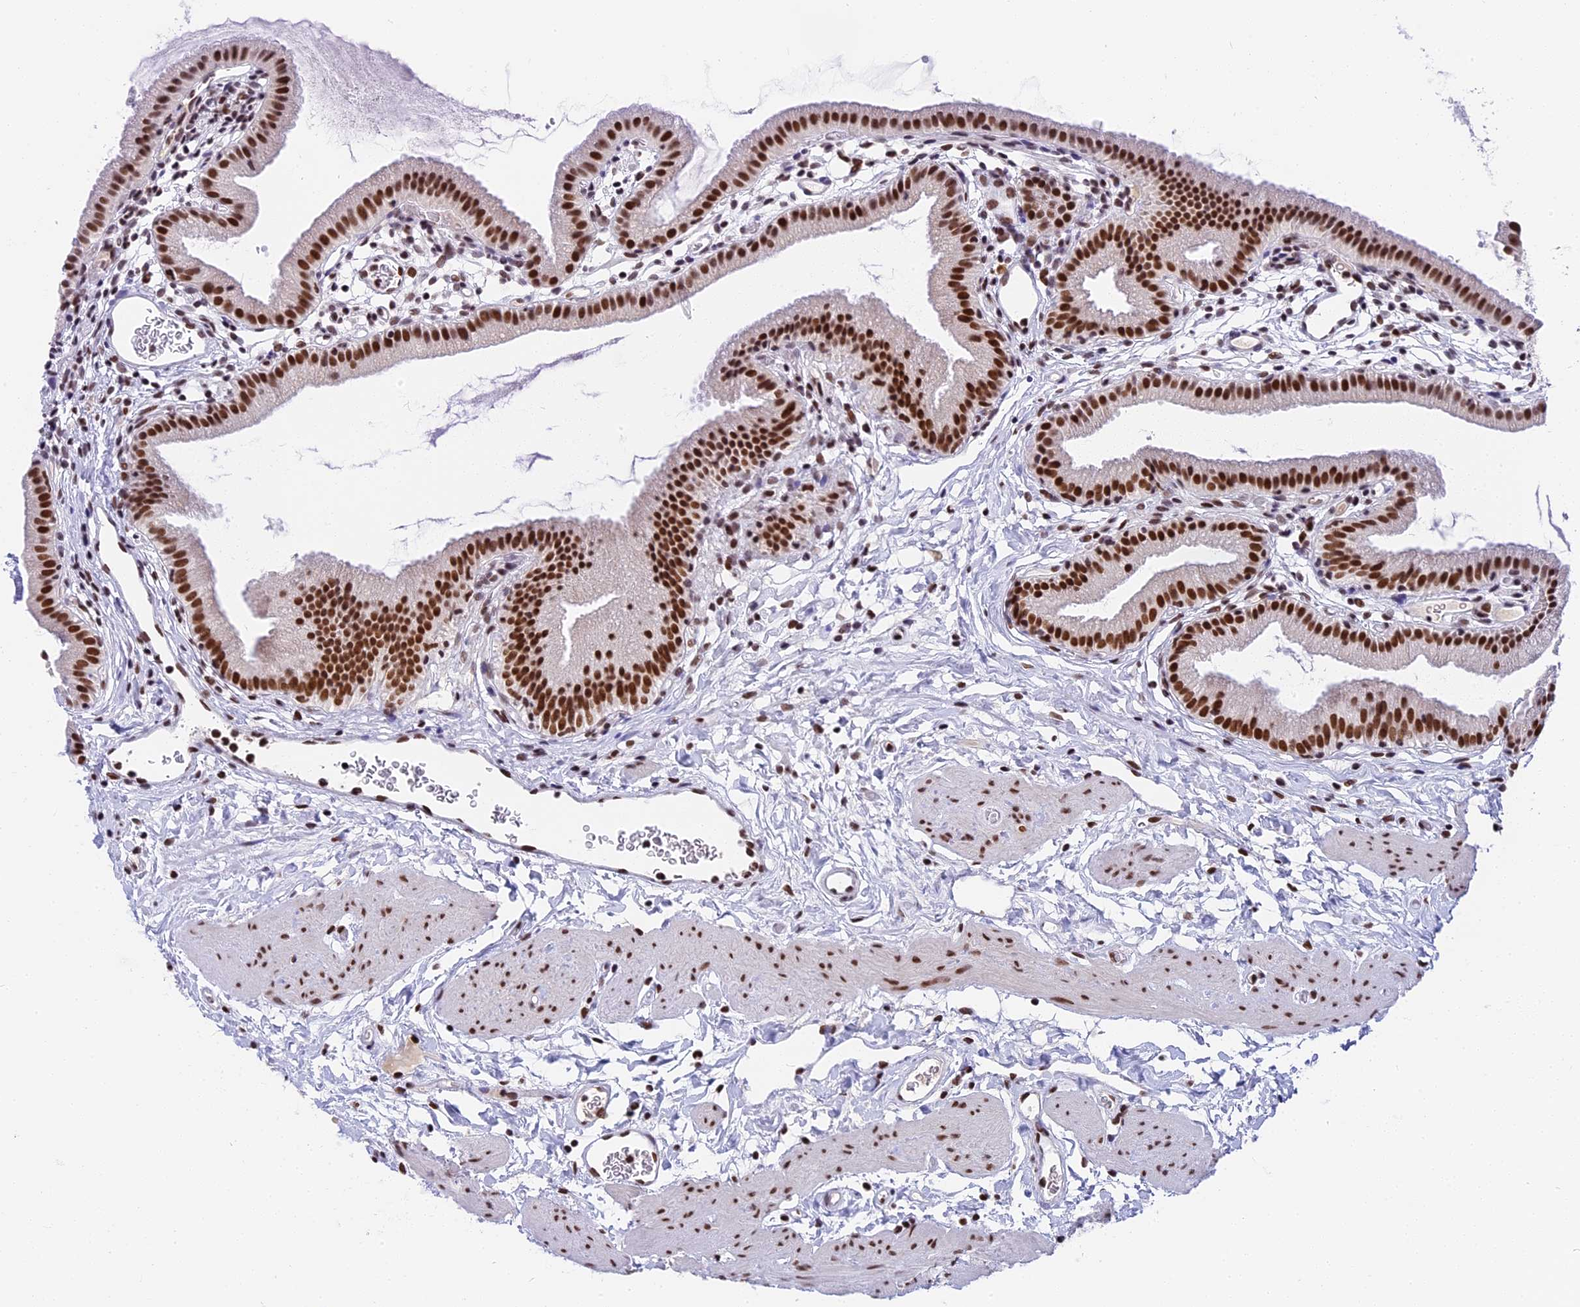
{"staining": {"intensity": "strong", "quantity": ">75%", "location": "nuclear"}, "tissue": "gallbladder", "cell_type": "Glandular cells", "image_type": "normal", "snomed": [{"axis": "morphology", "description": "Normal tissue, NOS"}, {"axis": "topography", "description": "Gallbladder"}], "caption": "Strong nuclear positivity for a protein is appreciated in approximately >75% of glandular cells of benign gallbladder using immunohistochemistry (IHC).", "gene": "SBNO1", "patient": {"sex": "female", "age": 46}}